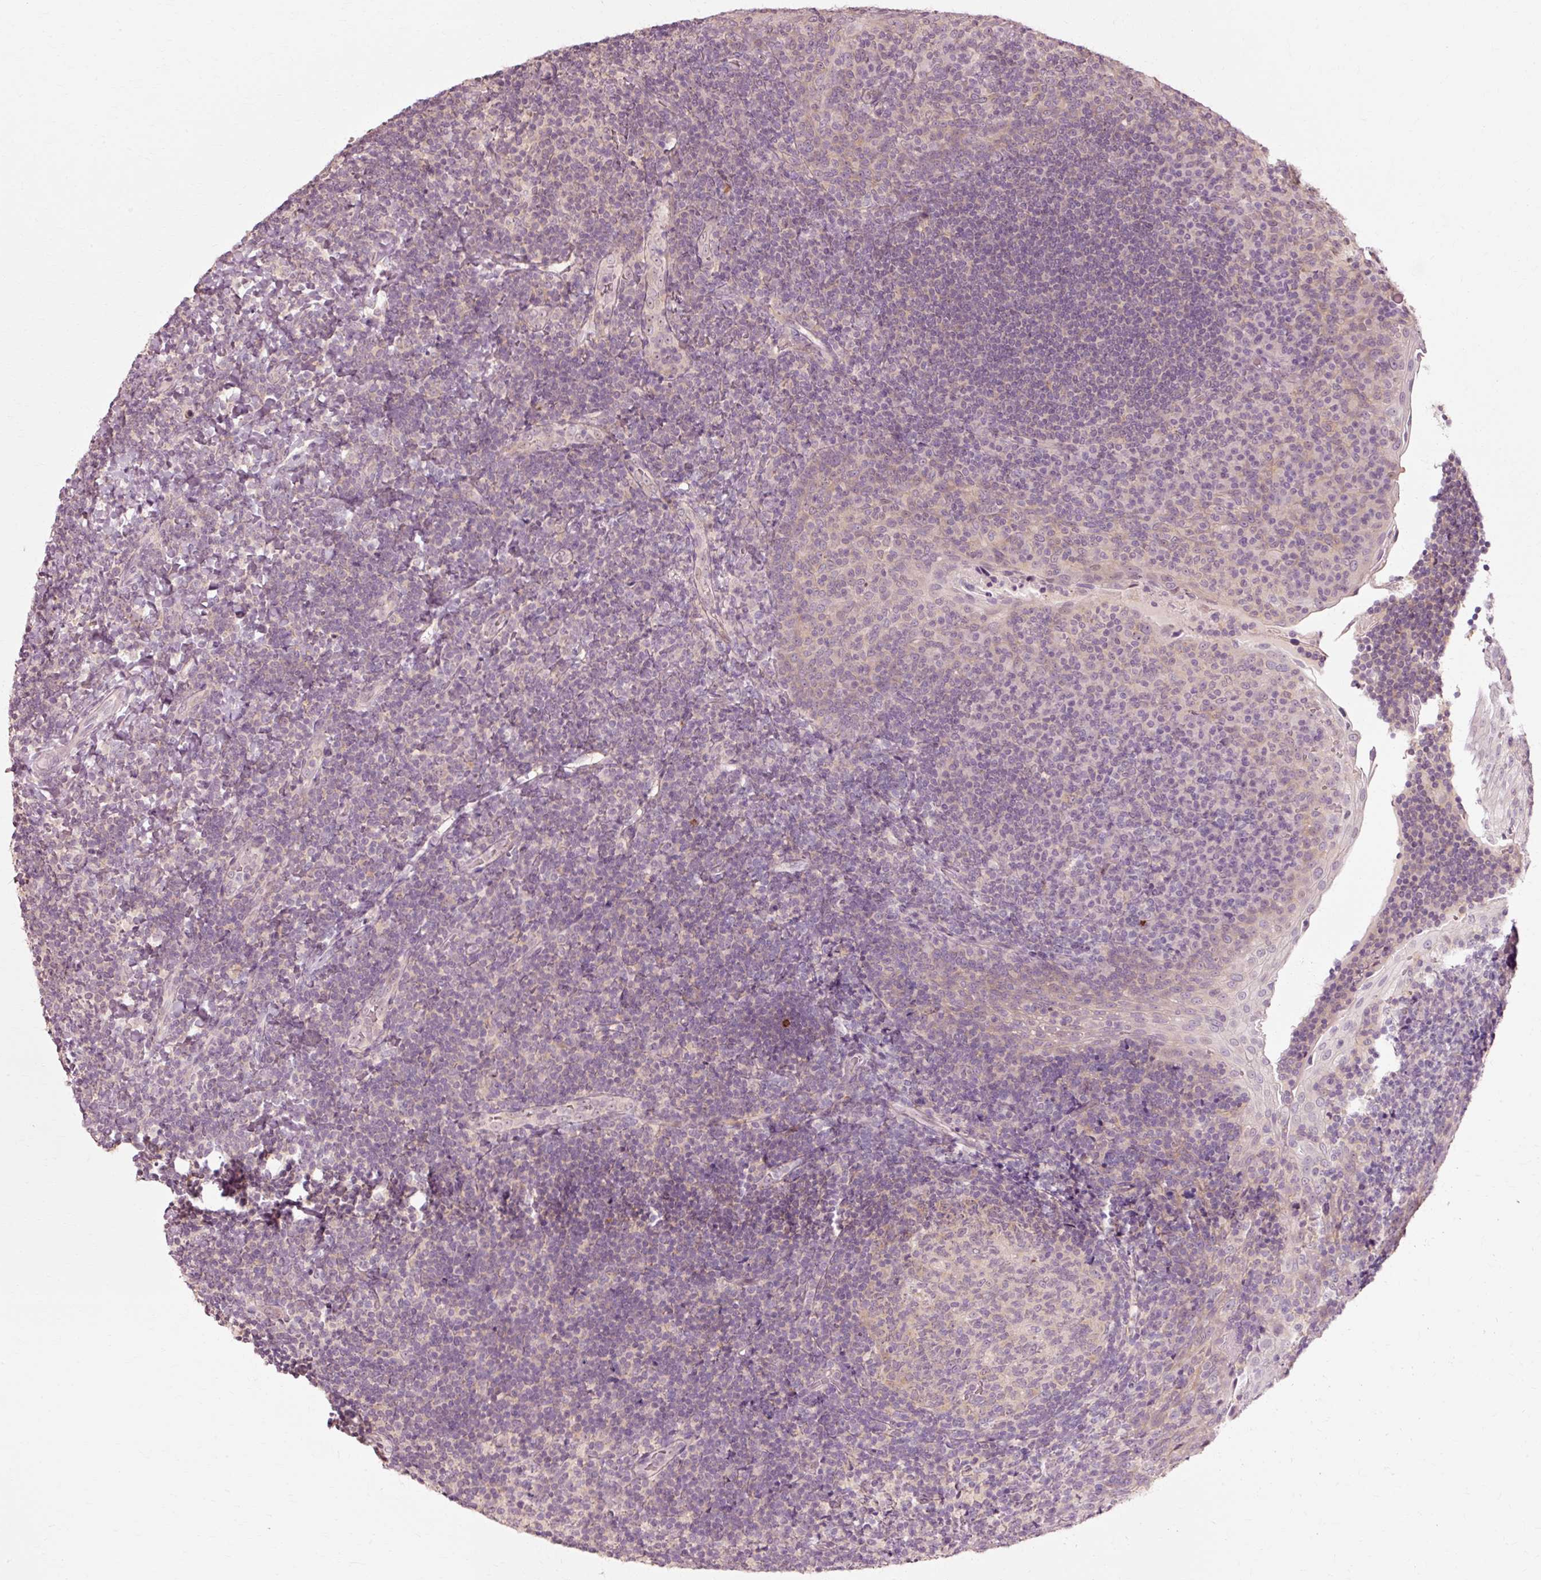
{"staining": {"intensity": "weak", "quantity": "<25%", "location": "cytoplasmic/membranous"}, "tissue": "tonsil", "cell_type": "Germinal center cells", "image_type": "normal", "snomed": [{"axis": "morphology", "description": "Normal tissue, NOS"}, {"axis": "topography", "description": "Tonsil"}], "caption": "Immunohistochemistry (IHC) image of unremarkable human tonsil stained for a protein (brown), which reveals no expression in germinal center cells.", "gene": "RGPD5", "patient": {"sex": "male", "age": 17}}